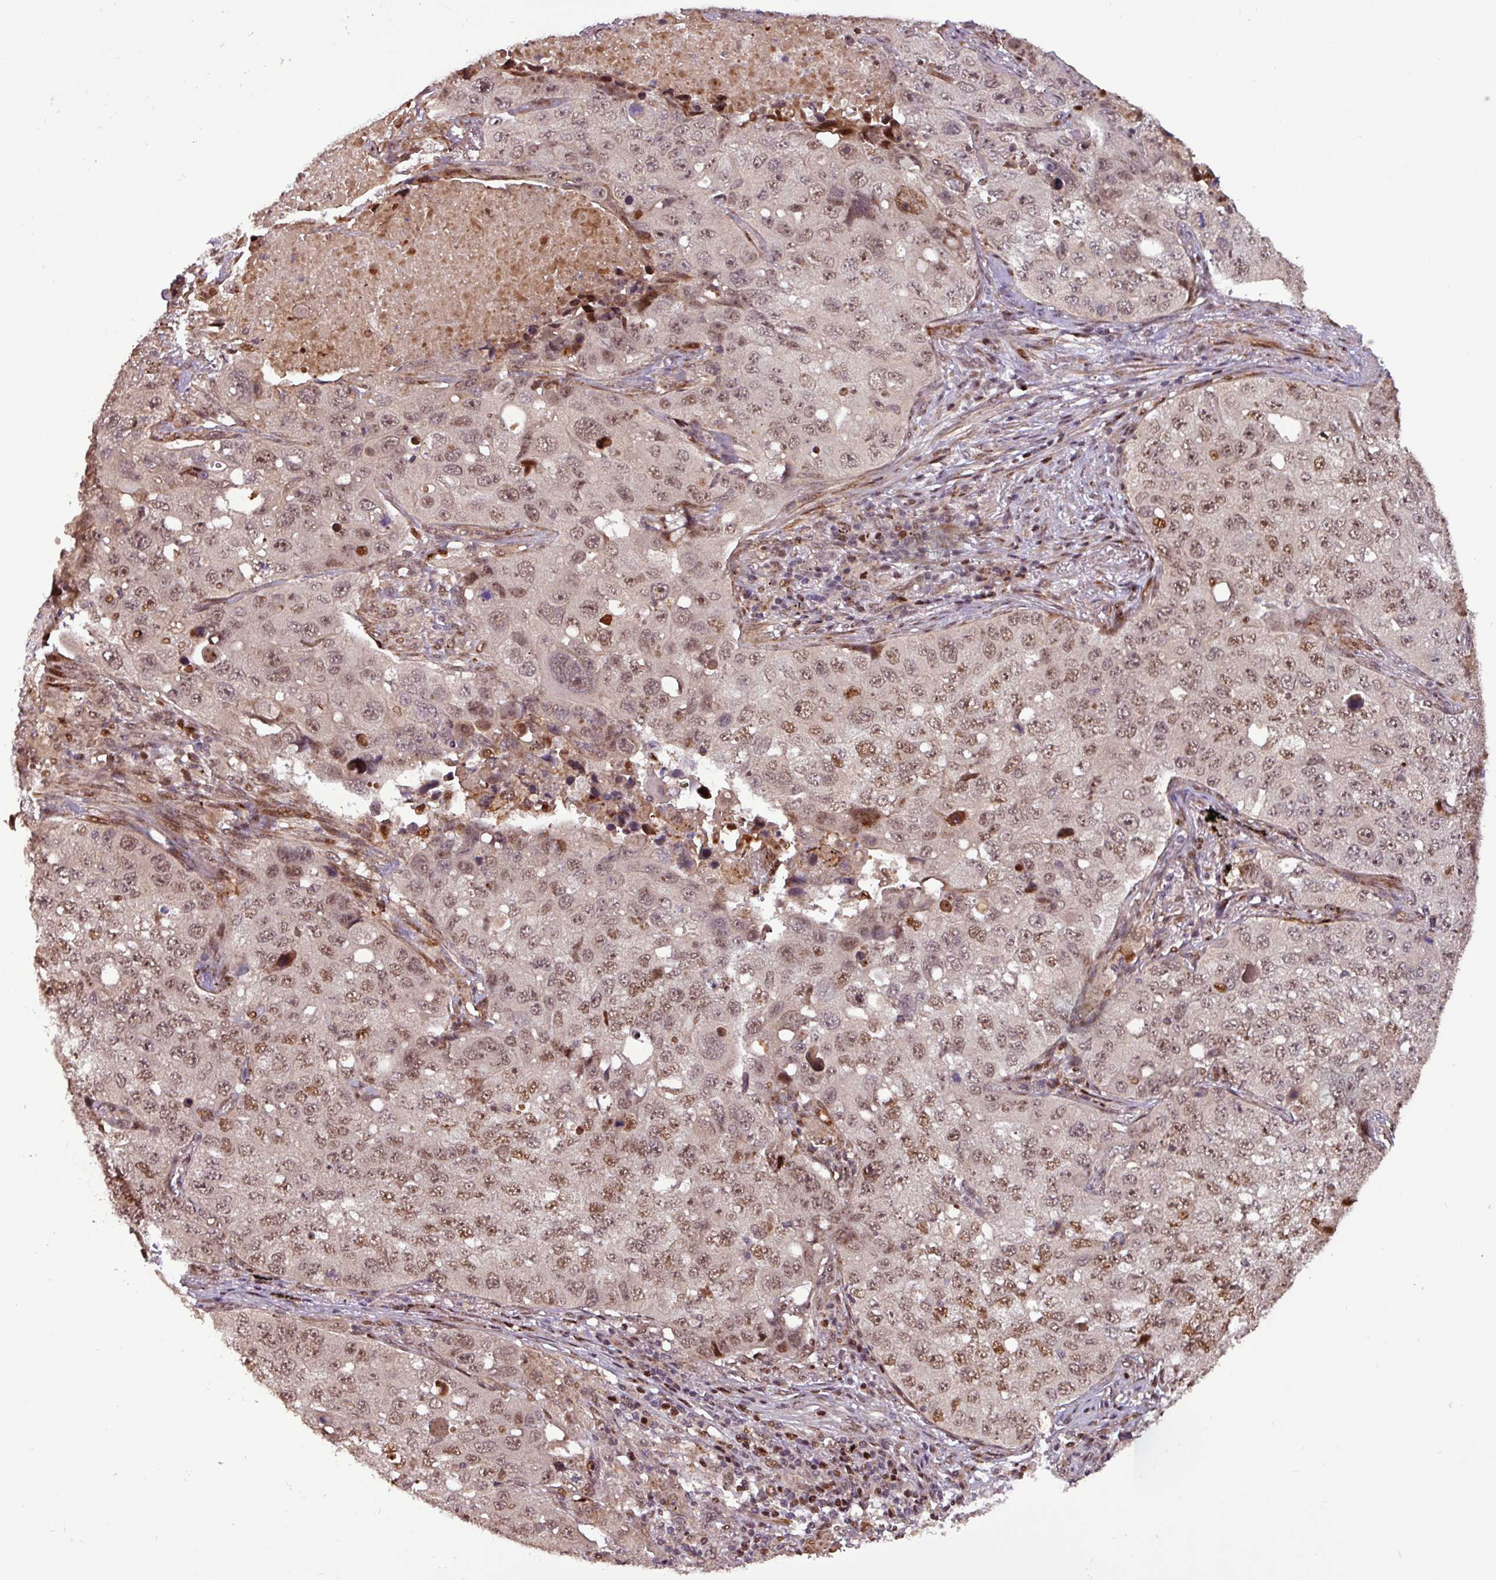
{"staining": {"intensity": "moderate", "quantity": ">75%", "location": "nuclear"}, "tissue": "lung cancer", "cell_type": "Tumor cells", "image_type": "cancer", "snomed": [{"axis": "morphology", "description": "Squamous cell carcinoma, NOS"}, {"axis": "topography", "description": "Lung"}], "caption": "Lung squamous cell carcinoma tissue shows moderate nuclear staining in about >75% of tumor cells", "gene": "SLC22A24", "patient": {"sex": "male", "age": 60}}